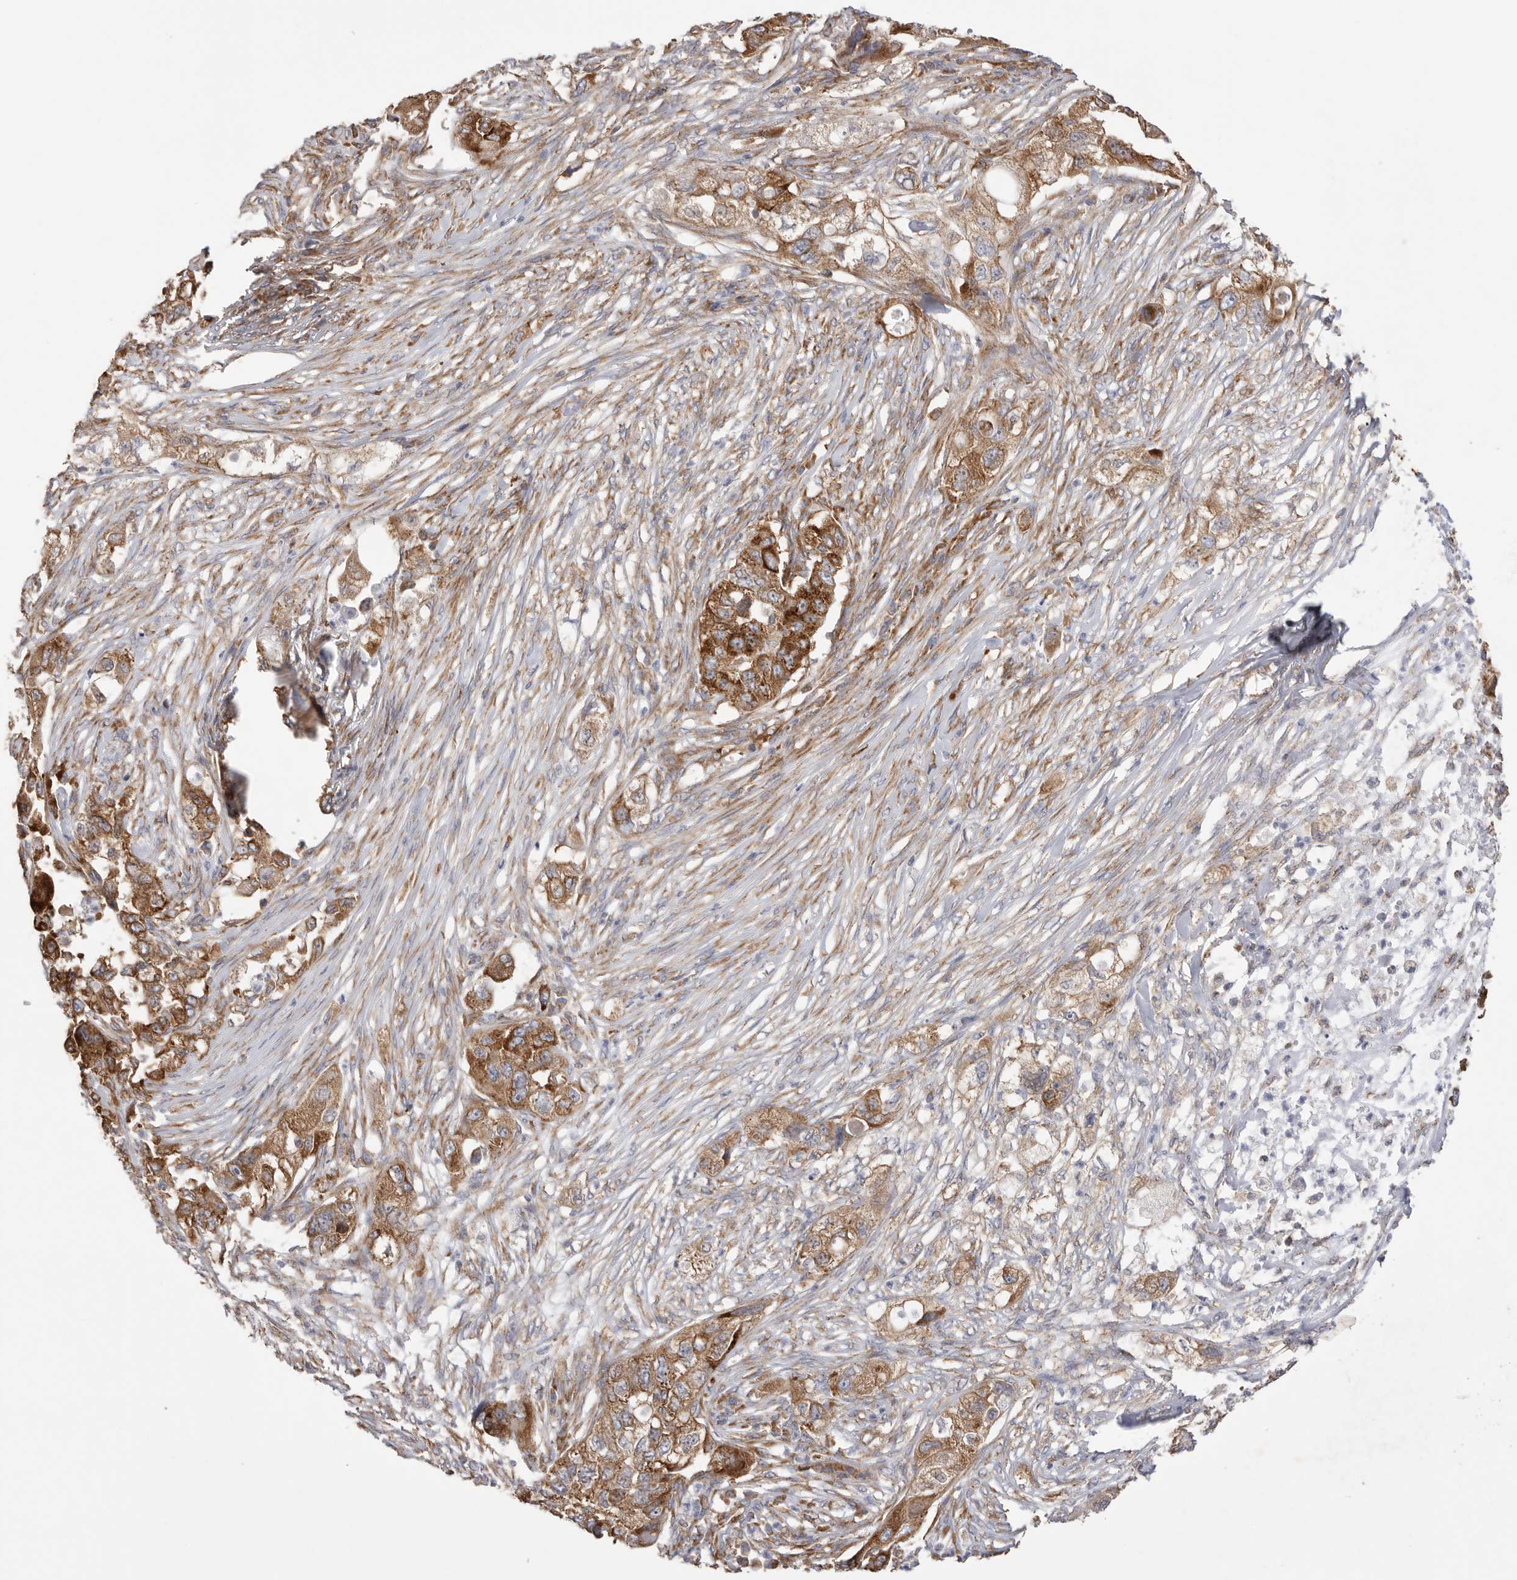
{"staining": {"intensity": "strong", "quantity": ">75%", "location": "cytoplasmic/membranous"}, "tissue": "pancreatic cancer", "cell_type": "Tumor cells", "image_type": "cancer", "snomed": [{"axis": "morphology", "description": "Adenocarcinoma, NOS"}, {"axis": "topography", "description": "Pancreas"}], "caption": "Protein positivity by immunohistochemistry (IHC) exhibits strong cytoplasmic/membranous expression in about >75% of tumor cells in pancreatic cancer.", "gene": "SERBP1", "patient": {"sex": "female", "age": 78}}